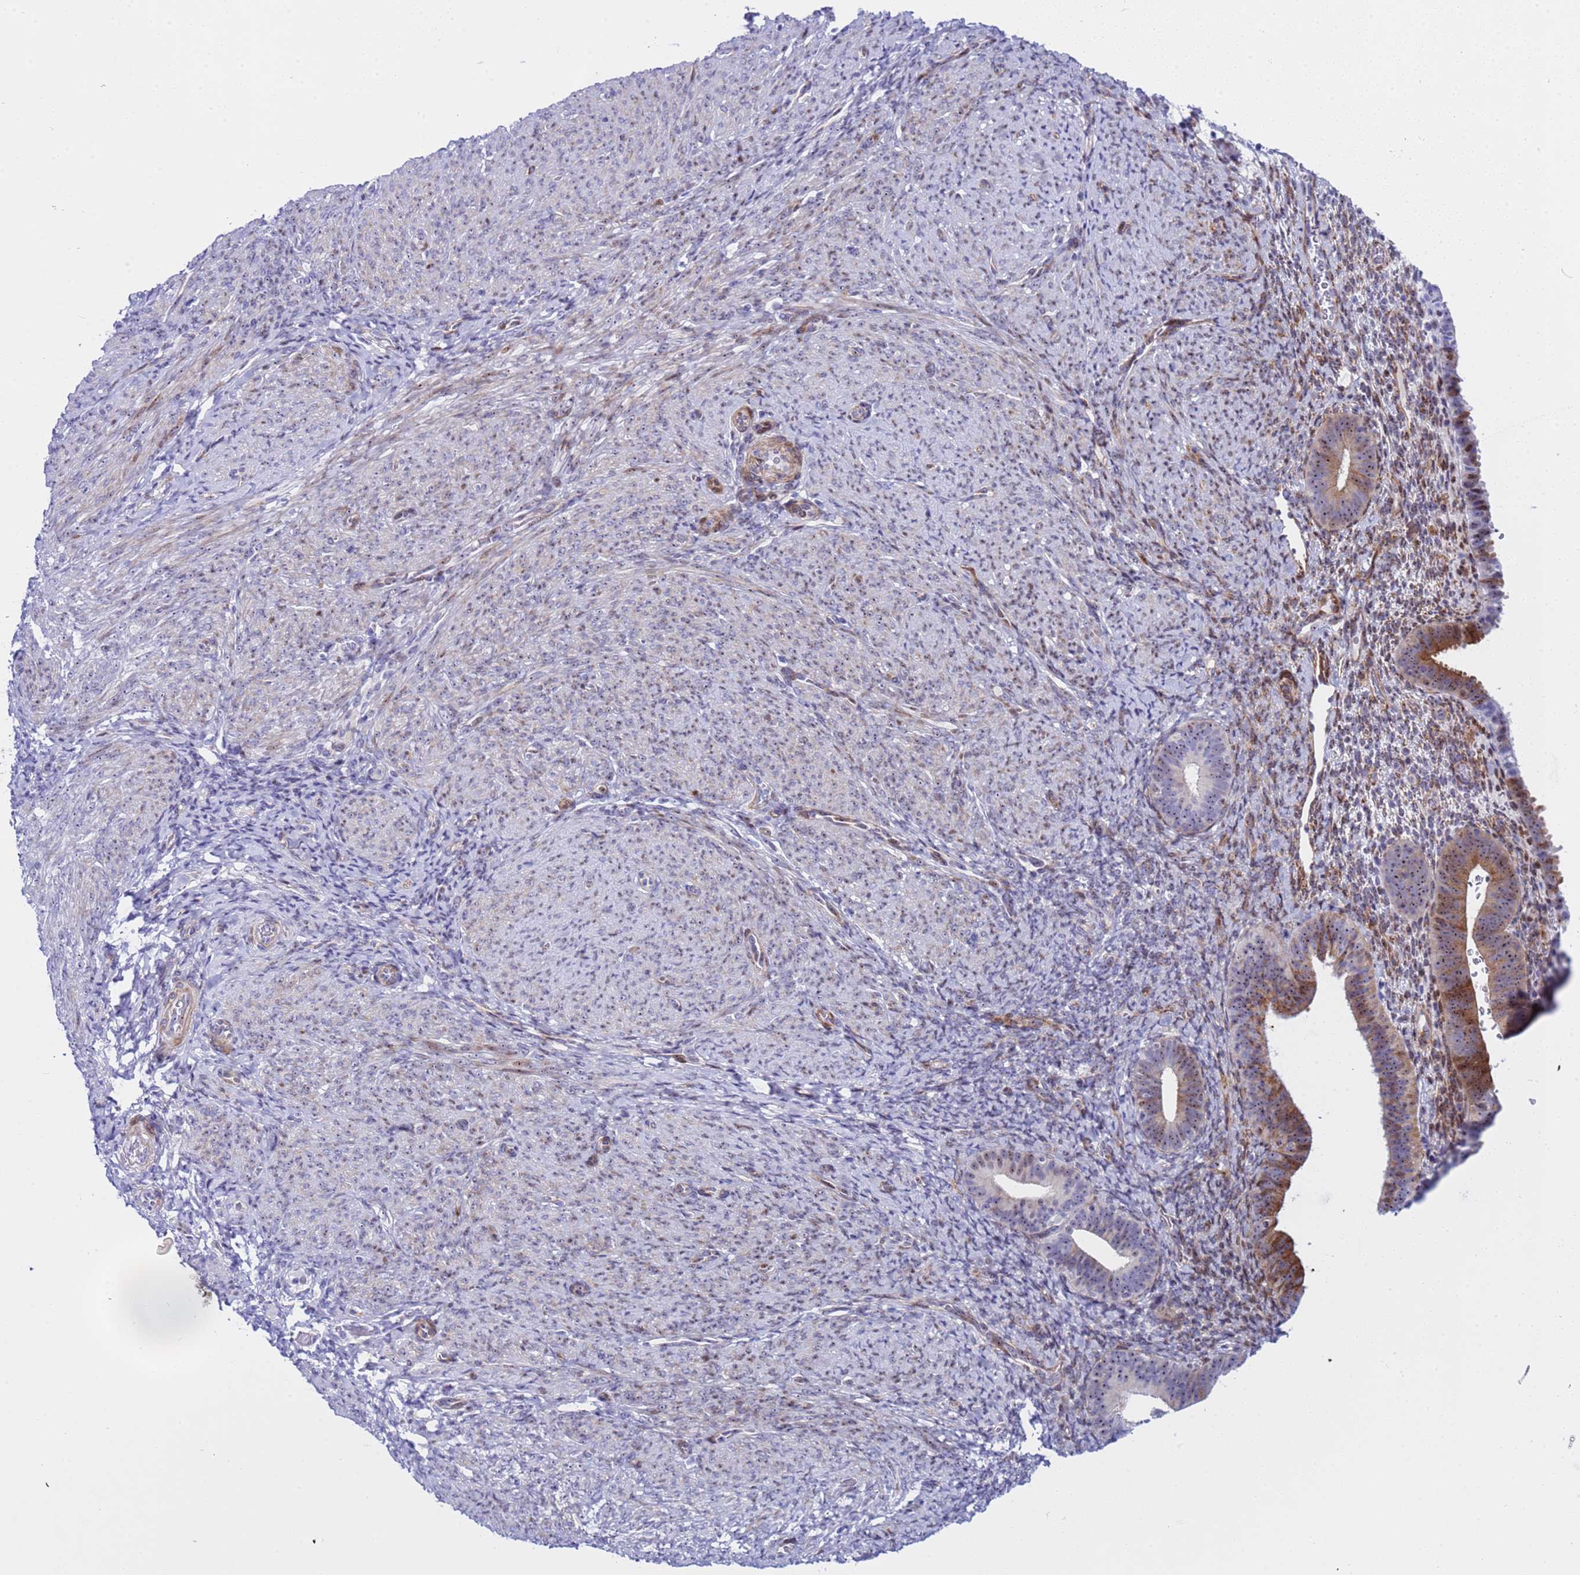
{"staining": {"intensity": "weak", "quantity": "<25%", "location": "nuclear"}, "tissue": "endometrium", "cell_type": "Cells in endometrial stroma", "image_type": "normal", "snomed": [{"axis": "morphology", "description": "Normal tissue, NOS"}, {"axis": "topography", "description": "Endometrium"}], "caption": "DAB (3,3'-diaminobenzidine) immunohistochemical staining of unremarkable human endometrium demonstrates no significant expression in cells in endometrial stroma. (Stains: DAB immunohistochemistry with hematoxylin counter stain, Microscopy: brightfield microscopy at high magnification).", "gene": "POP5", "patient": {"sex": "female", "age": 65}}